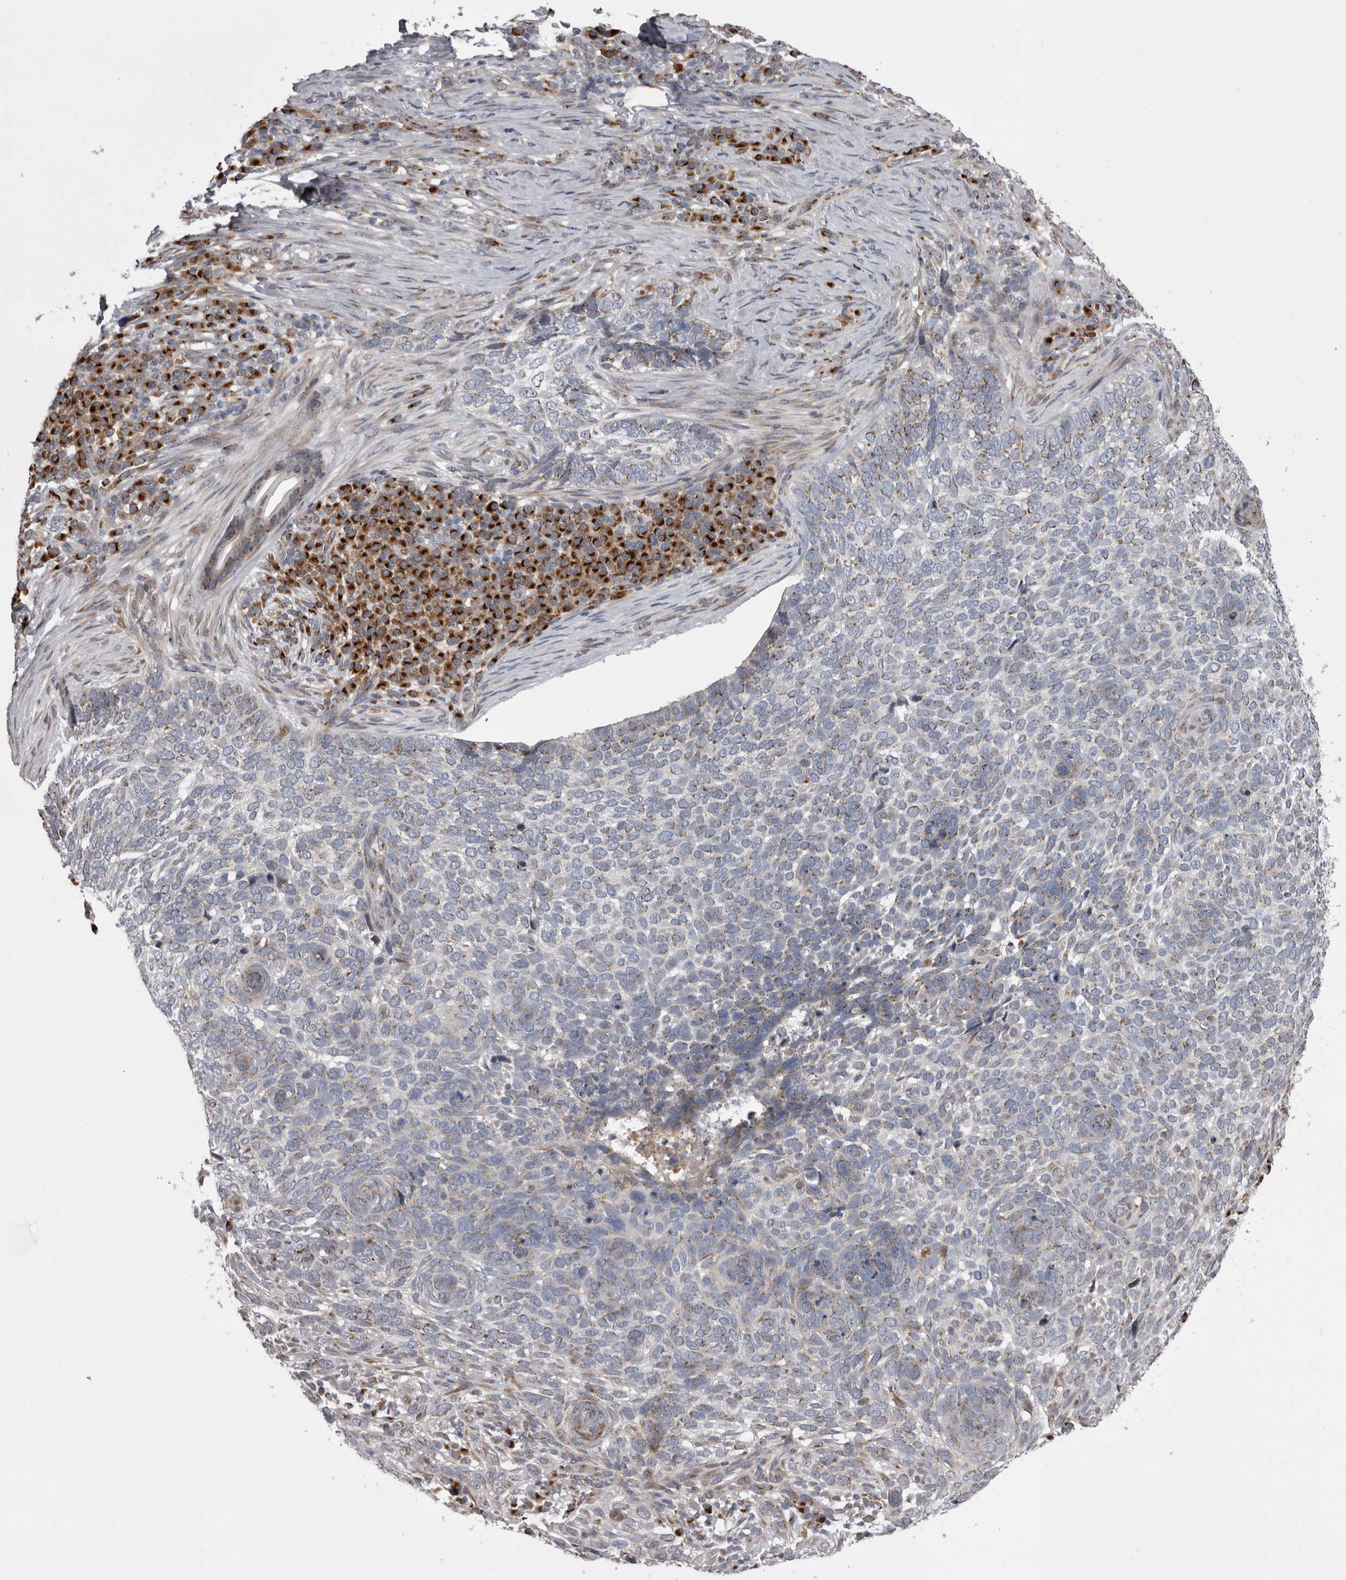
{"staining": {"intensity": "weak", "quantity": ">75%", "location": "cytoplasmic/membranous"}, "tissue": "skin cancer", "cell_type": "Tumor cells", "image_type": "cancer", "snomed": [{"axis": "morphology", "description": "Basal cell carcinoma"}, {"axis": "topography", "description": "Skin"}], "caption": "Brown immunohistochemical staining in human basal cell carcinoma (skin) demonstrates weak cytoplasmic/membranous expression in approximately >75% of tumor cells. (DAB (3,3'-diaminobenzidine) IHC with brightfield microscopy, high magnification).", "gene": "WDR47", "patient": {"sex": "female", "age": 64}}